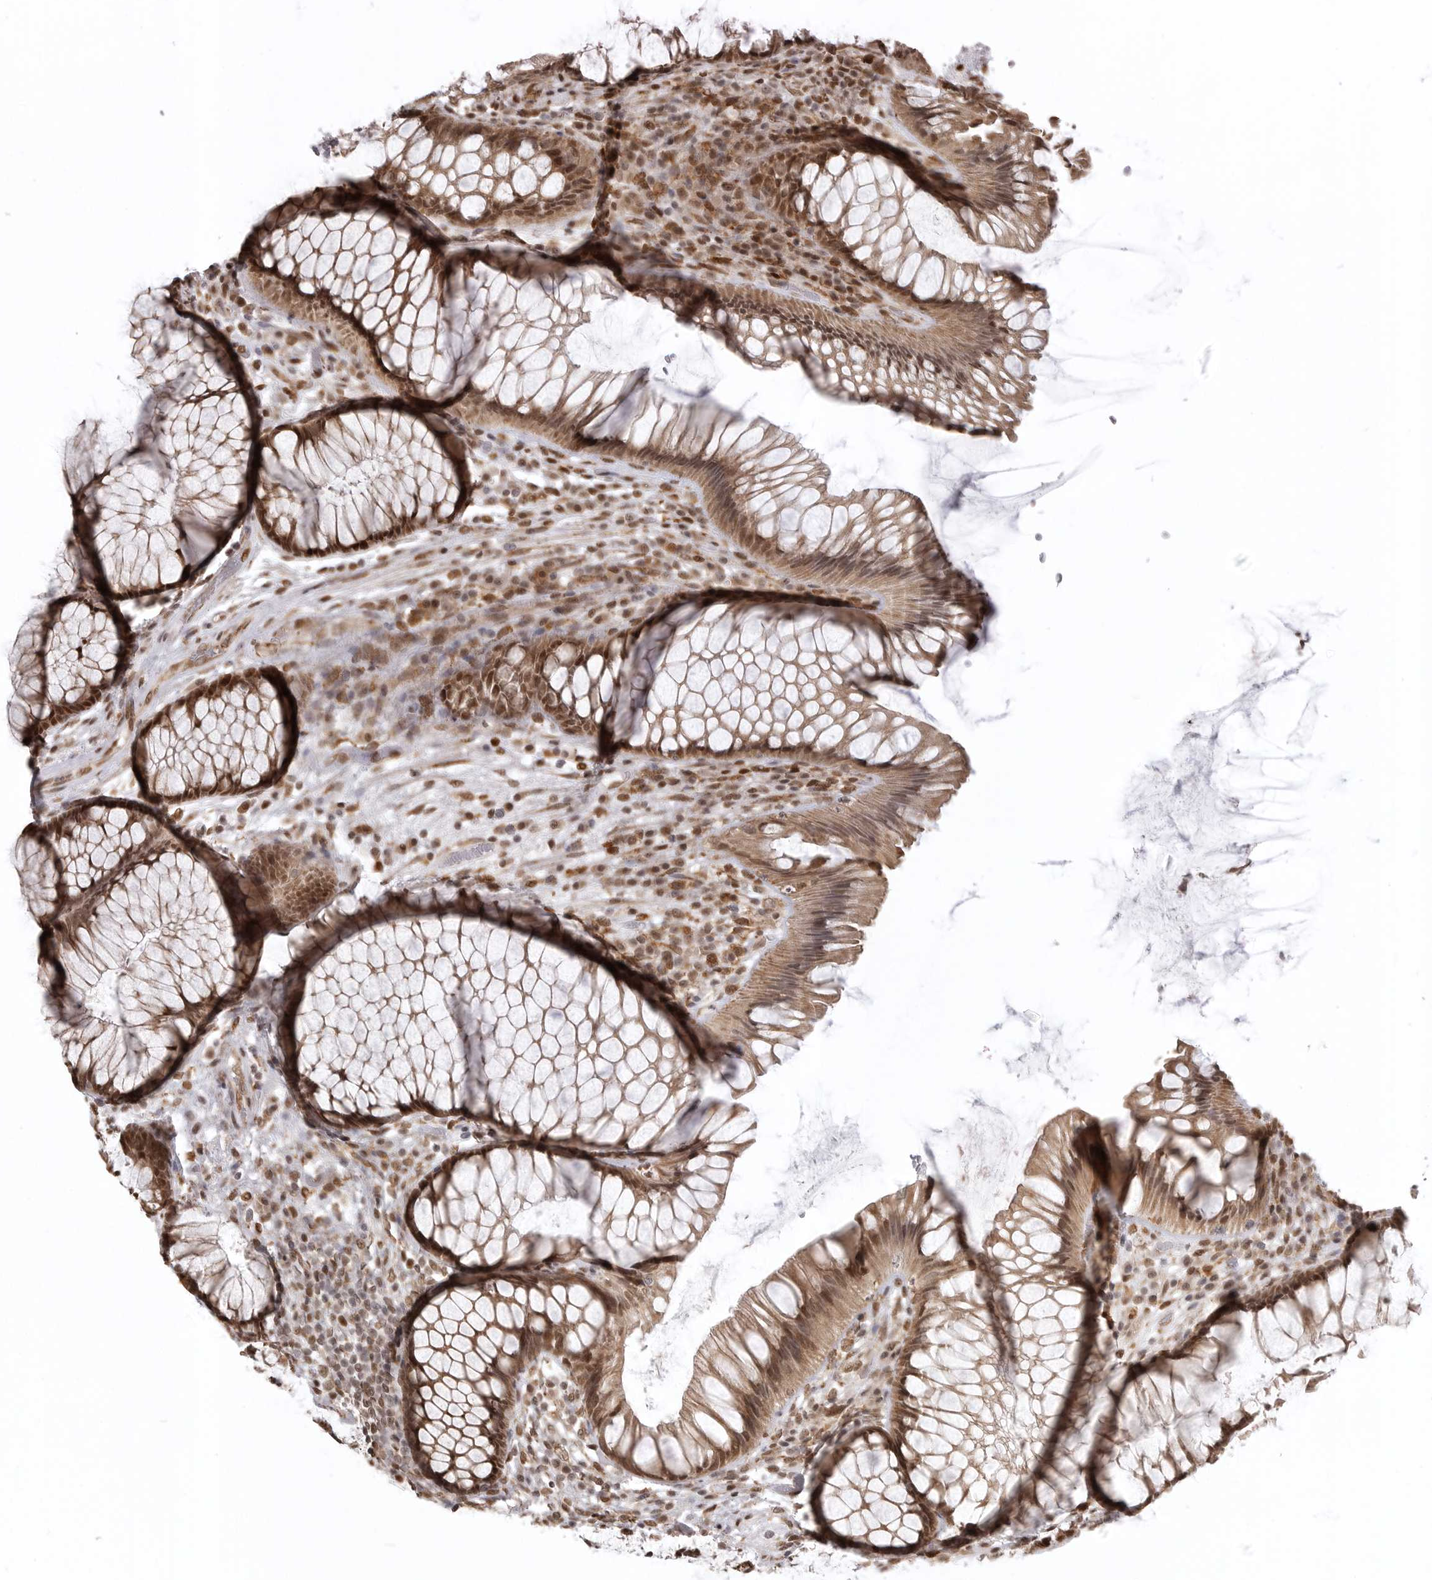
{"staining": {"intensity": "strong", "quantity": ">75%", "location": "nuclear"}, "tissue": "rectum", "cell_type": "Glandular cells", "image_type": "normal", "snomed": [{"axis": "morphology", "description": "Normal tissue, NOS"}, {"axis": "topography", "description": "Rectum"}], "caption": "The immunohistochemical stain highlights strong nuclear staining in glandular cells of normal rectum. (Stains: DAB (3,3'-diaminobenzidine) in brown, nuclei in blue, Microscopy: brightfield microscopy at high magnification).", "gene": "ISG20L2", "patient": {"sex": "male", "age": 51}}